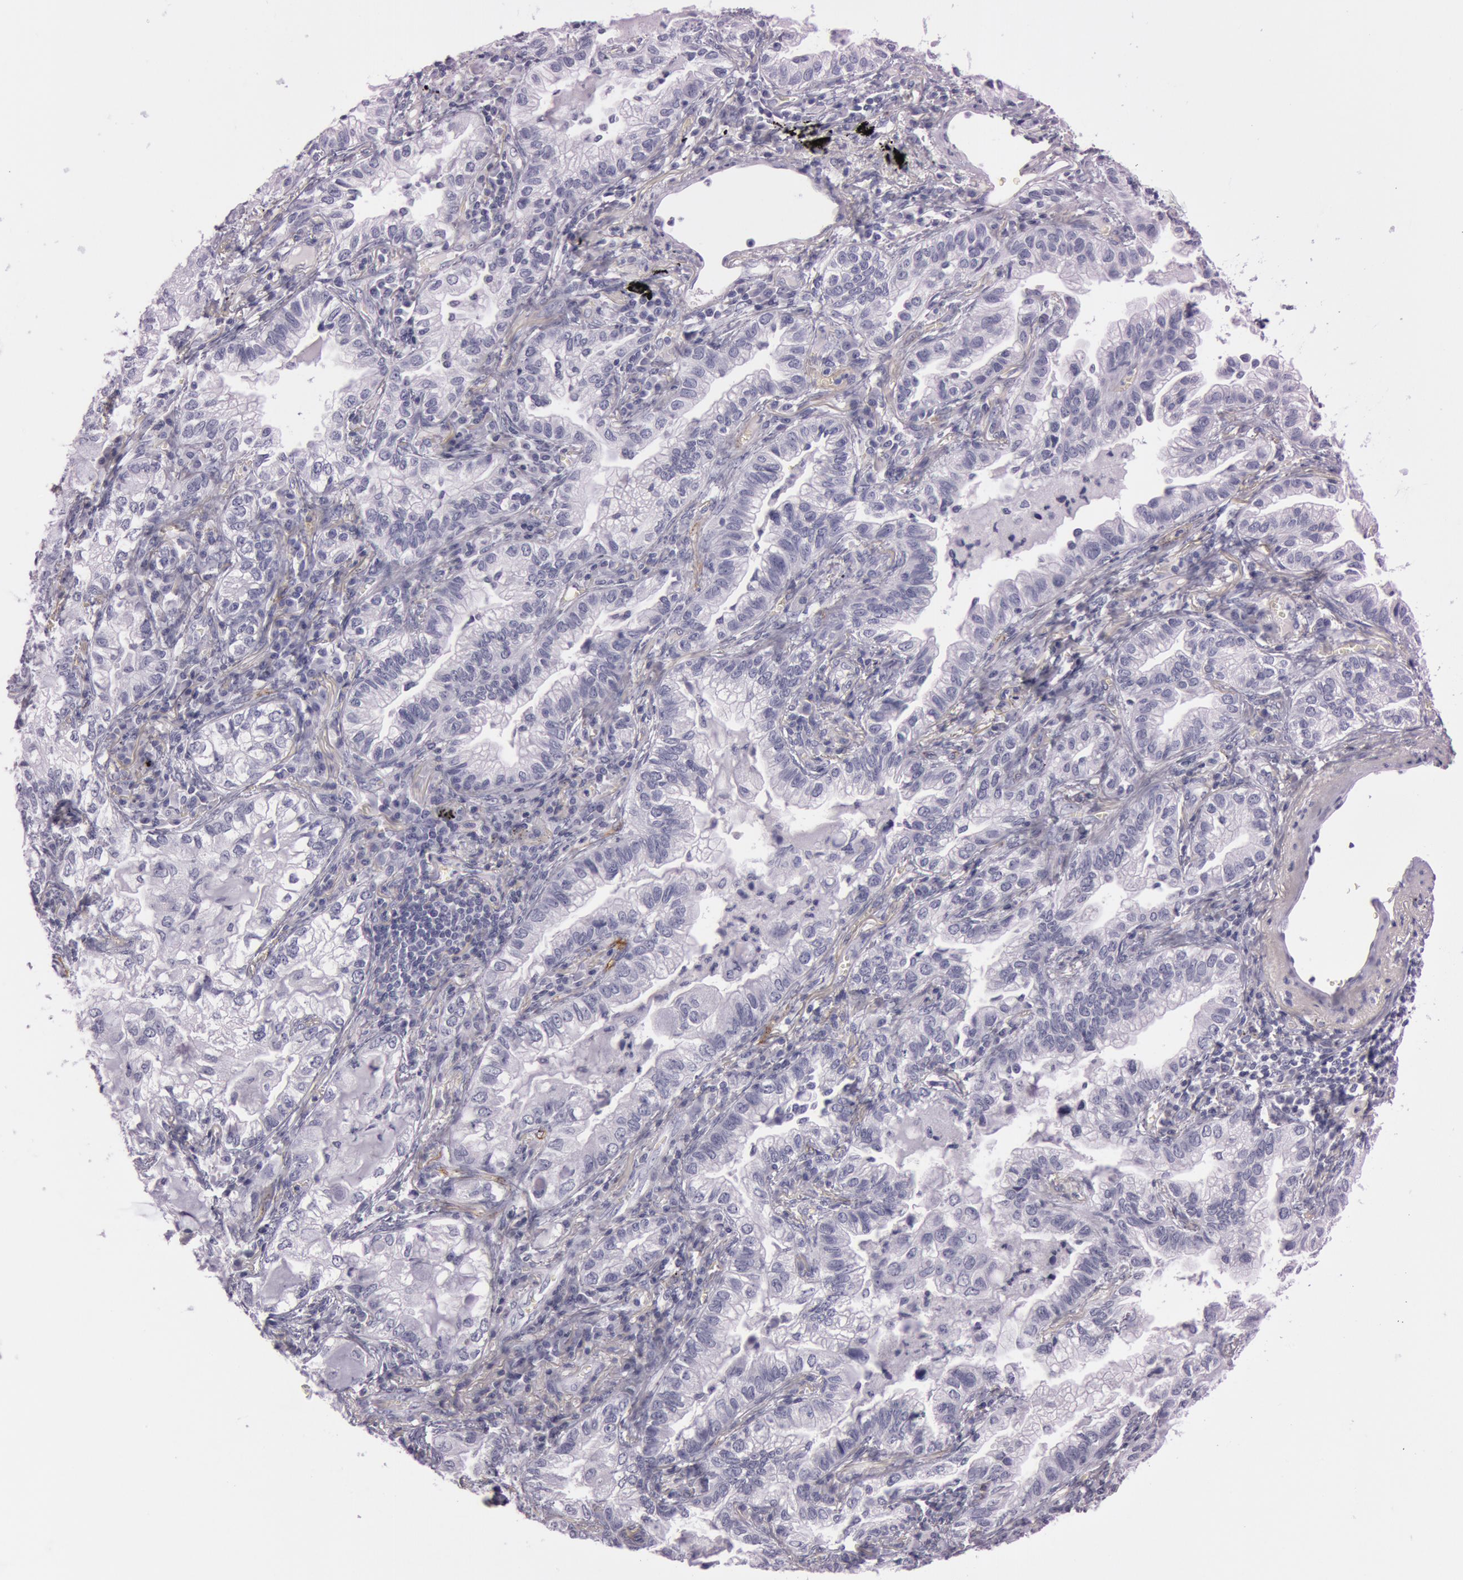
{"staining": {"intensity": "negative", "quantity": "none", "location": "none"}, "tissue": "lung cancer", "cell_type": "Tumor cells", "image_type": "cancer", "snomed": [{"axis": "morphology", "description": "Adenocarcinoma, NOS"}, {"axis": "topography", "description": "Lung"}], "caption": "DAB (3,3'-diaminobenzidine) immunohistochemical staining of lung cancer (adenocarcinoma) shows no significant expression in tumor cells.", "gene": "FOLH1", "patient": {"sex": "female", "age": 50}}